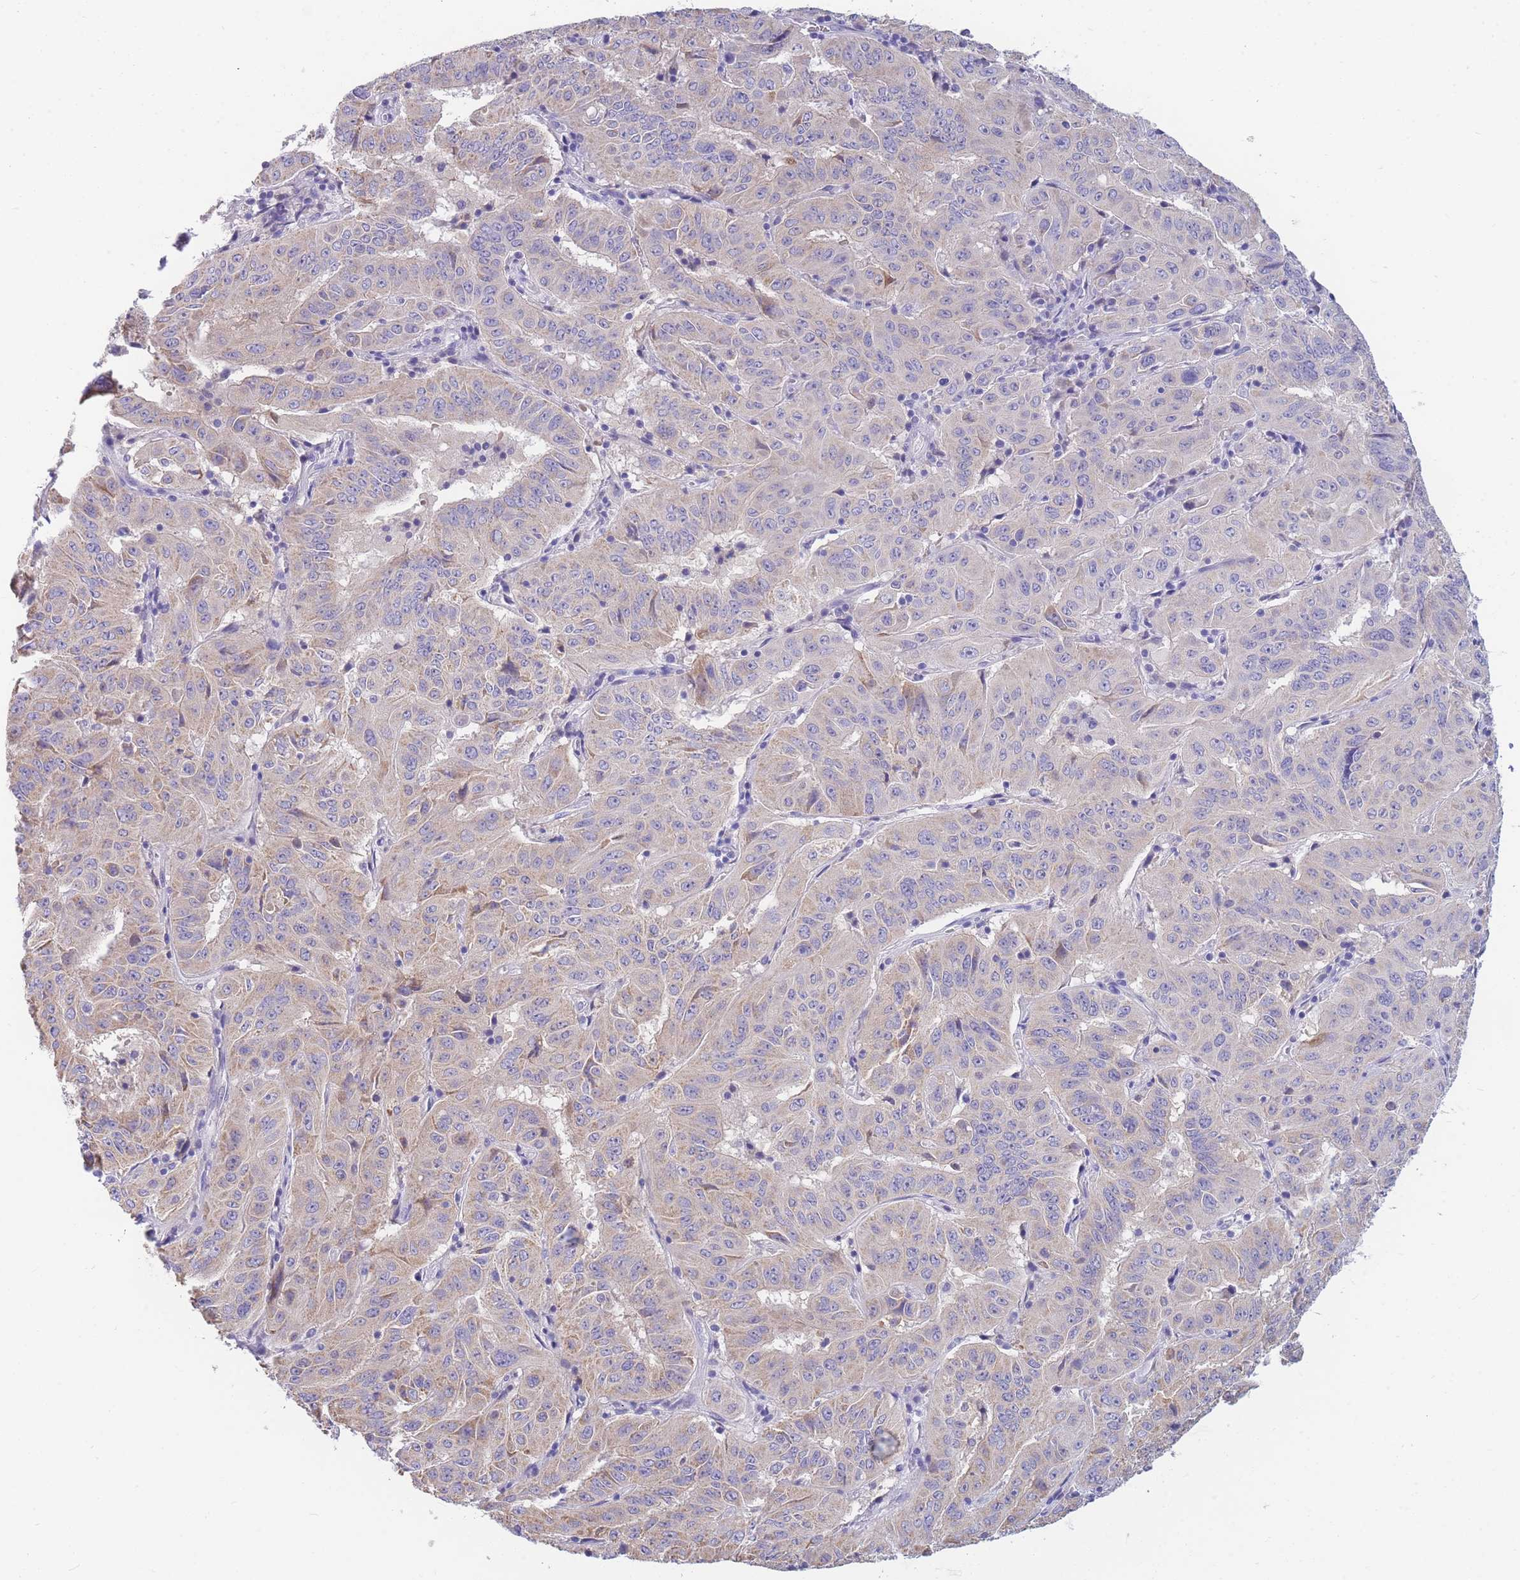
{"staining": {"intensity": "weak", "quantity": "25%-75%", "location": "cytoplasmic/membranous"}, "tissue": "pancreatic cancer", "cell_type": "Tumor cells", "image_type": "cancer", "snomed": [{"axis": "morphology", "description": "Adenocarcinoma, NOS"}, {"axis": "topography", "description": "Pancreas"}], "caption": "There is low levels of weak cytoplasmic/membranous staining in tumor cells of pancreatic adenocarcinoma, as demonstrated by immunohistochemical staining (brown color).", "gene": "DHRS11", "patient": {"sex": "male", "age": 63}}